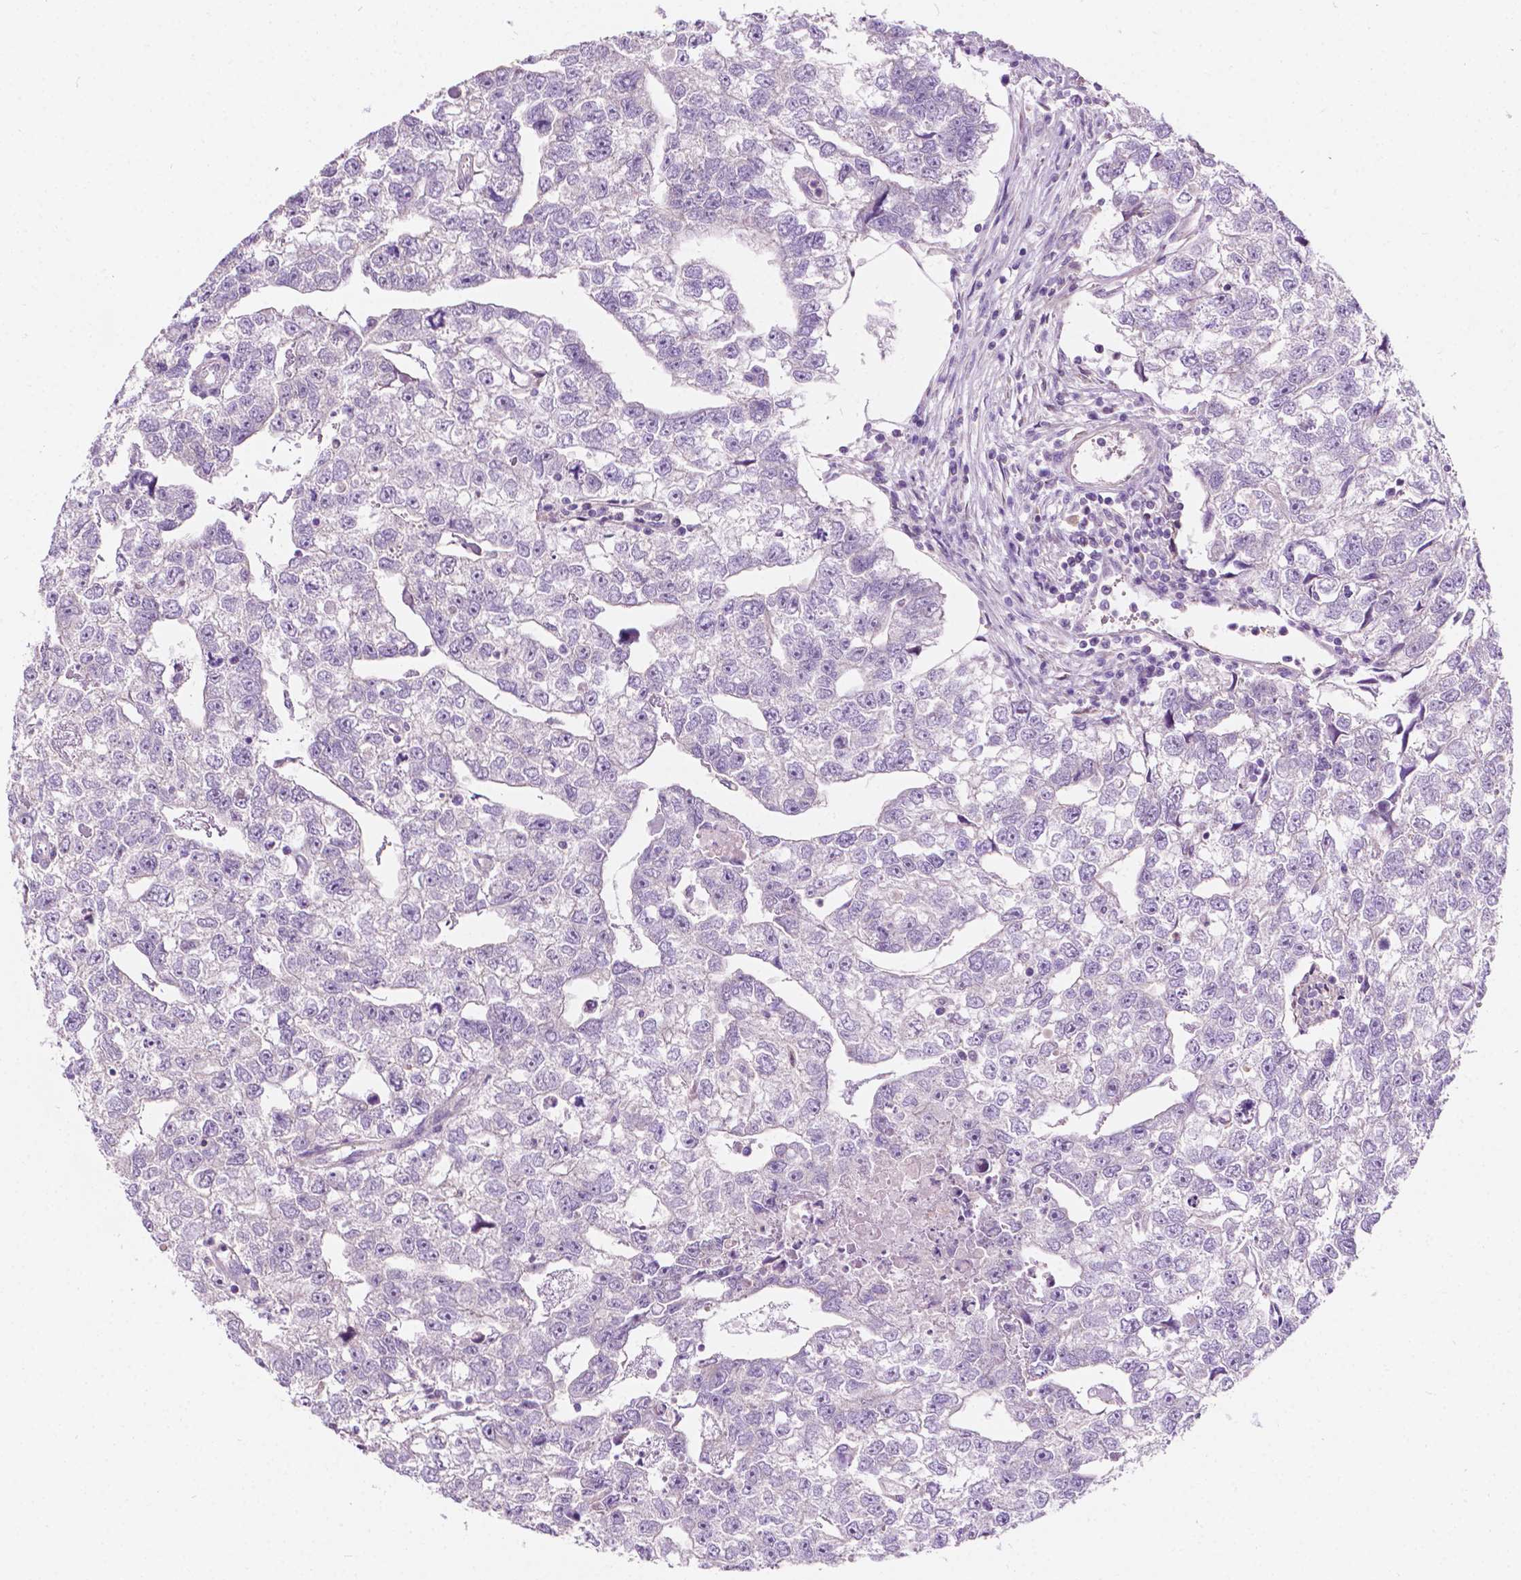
{"staining": {"intensity": "negative", "quantity": "none", "location": "none"}, "tissue": "testis cancer", "cell_type": "Tumor cells", "image_type": "cancer", "snomed": [{"axis": "morphology", "description": "Carcinoma, Embryonal, NOS"}, {"axis": "morphology", "description": "Teratoma, malignant, NOS"}, {"axis": "topography", "description": "Testis"}], "caption": "Protein analysis of testis embryonal carcinoma exhibits no significant staining in tumor cells.", "gene": "NOS1AP", "patient": {"sex": "male", "age": 44}}